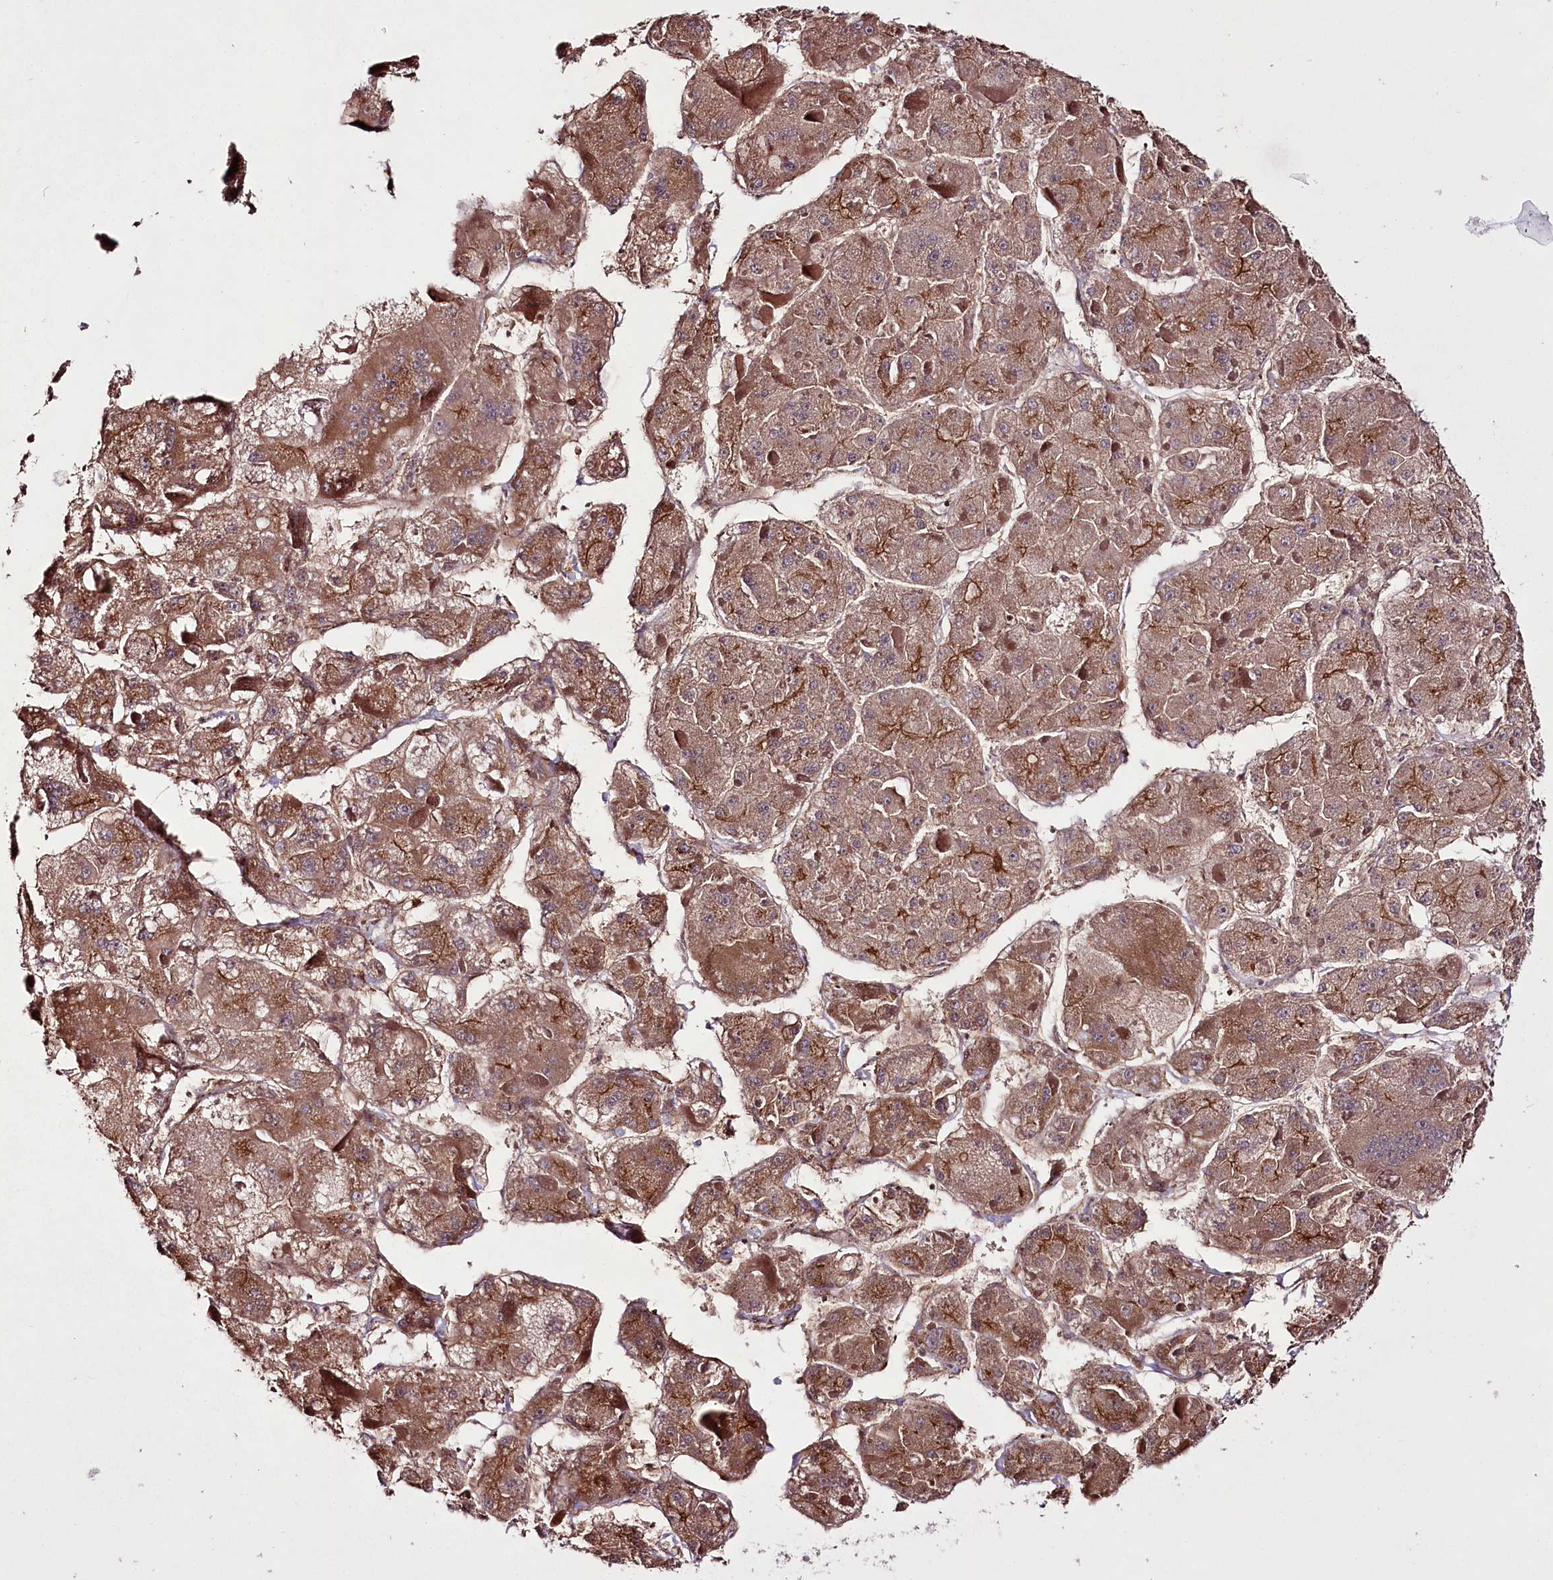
{"staining": {"intensity": "moderate", "quantity": ">75%", "location": "cytoplasmic/membranous"}, "tissue": "liver cancer", "cell_type": "Tumor cells", "image_type": "cancer", "snomed": [{"axis": "morphology", "description": "Carcinoma, Hepatocellular, NOS"}, {"axis": "topography", "description": "Liver"}], "caption": "This is a micrograph of immunohistochemistry staining of liver hepatocellular carcinoma, which shows moderate staining in the cytoplasmic/membranous of tumor cells.", "gene": "REXO2", "patient": {"sex": "female", "age": 73}}